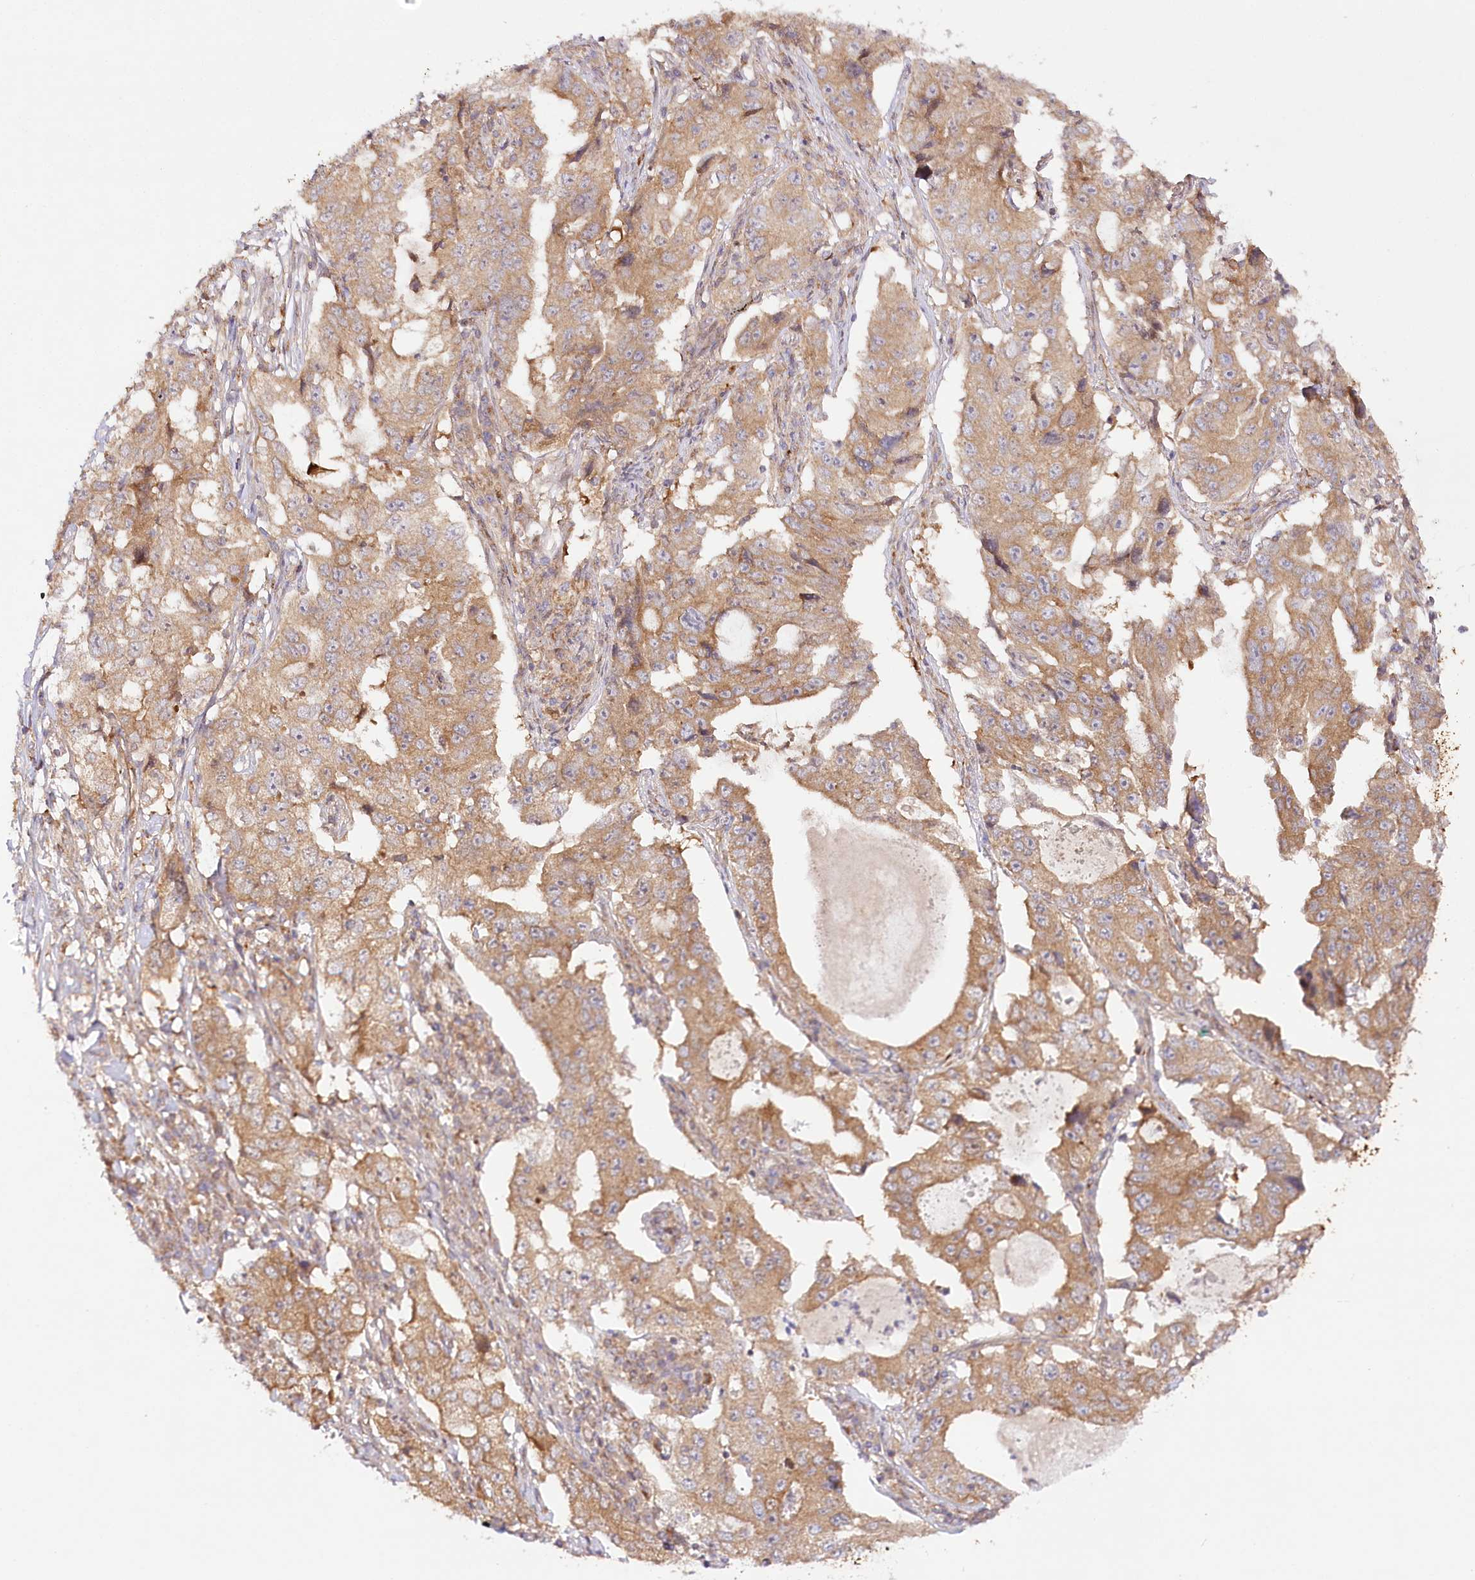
{"staining": {"intensity": "moderate", "quantity": ">75%", "location": "cytoplasmic/membranous"}, "tissue": "lung cancer", "cell_type": "Tumor cells", "image_type": "cancer", "snomed": [{"axis": "morphology", "description": "Adenocarcinoma, NOS"}, {"axis": "topography", "description": "Lung"}], "caption": "The immunohistochemical stain labels moderate cytoplasmic/membranous positivity in tumor cells of adenocarcinoma (lung) tissue.", "gene": "INPP4B", "patient": {"sex": "female", "age": 51}}